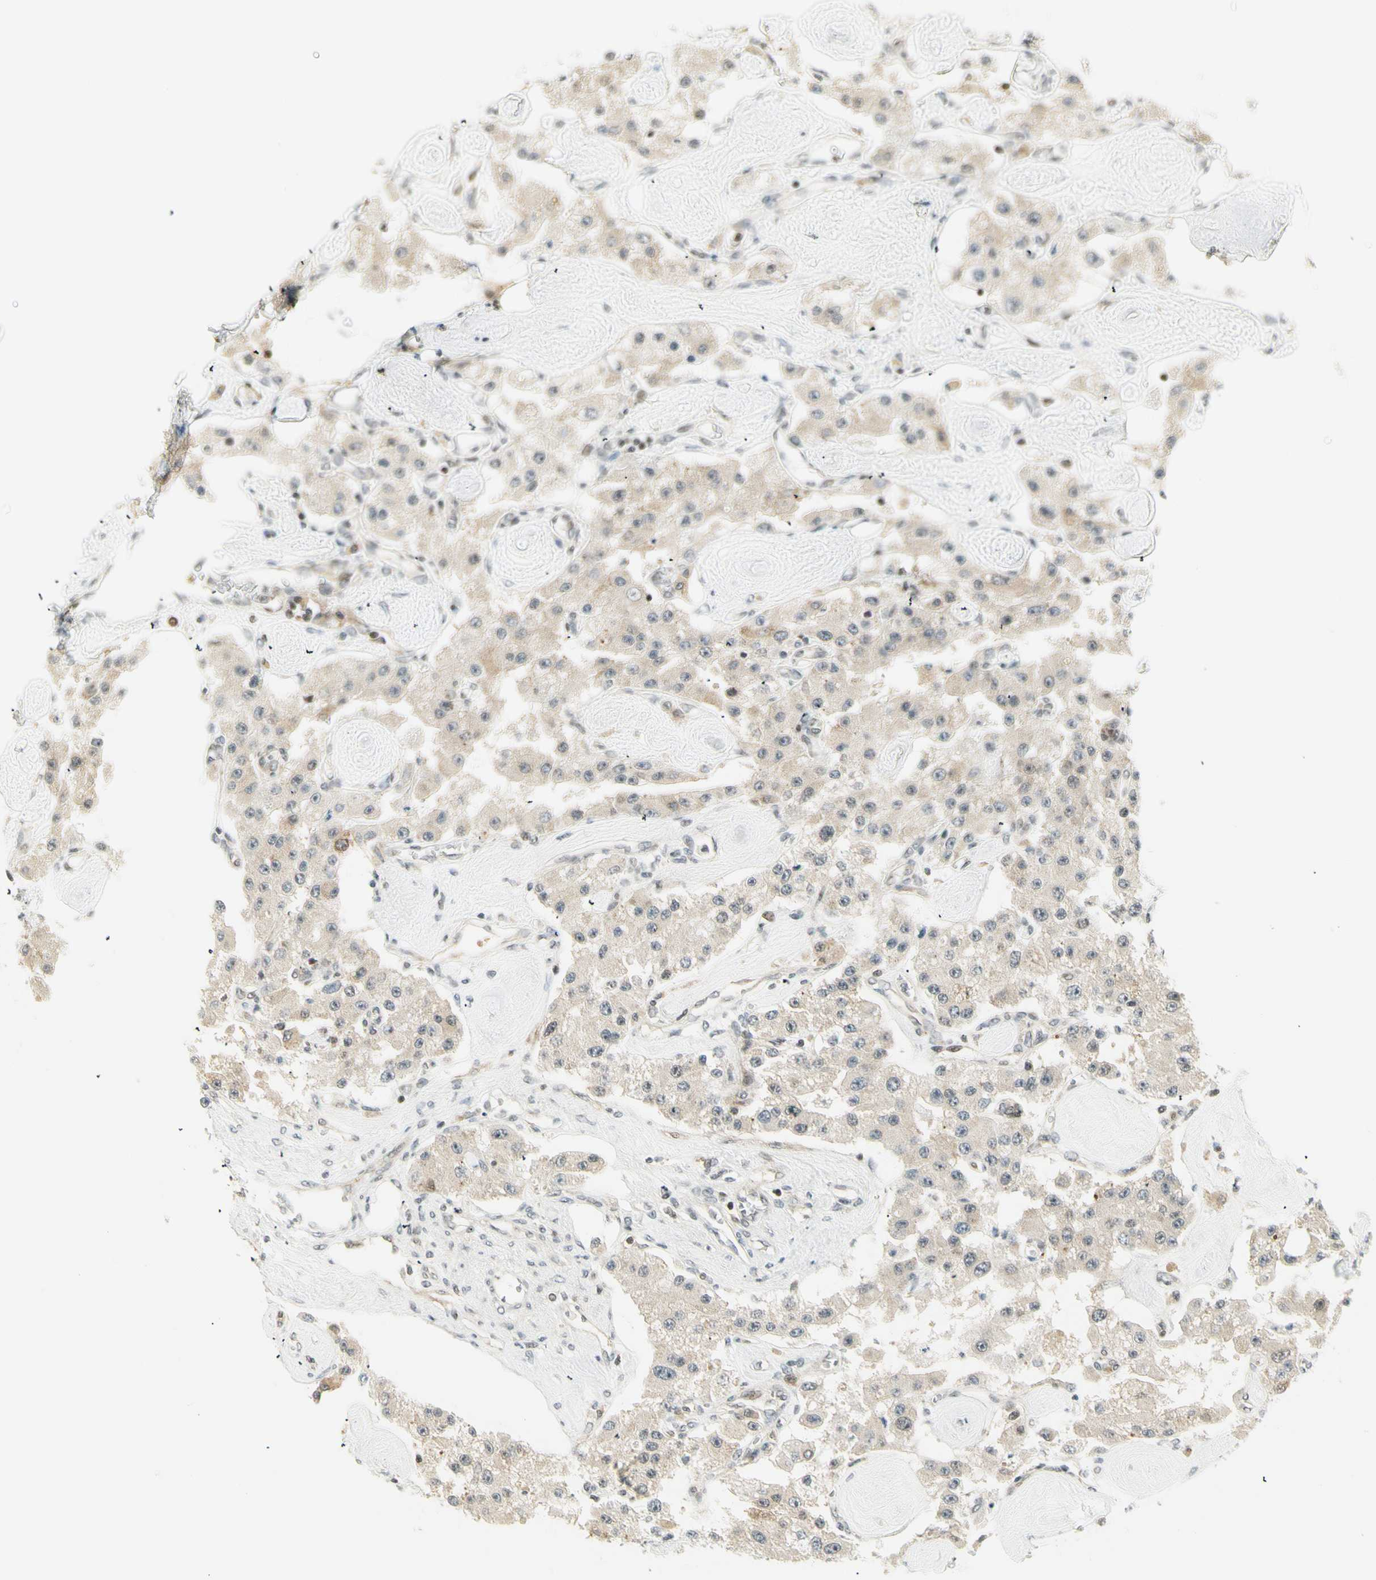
{"staining": {"intensity": "weak", "quantity": "25%-75%", "location": "cytoplasmic/membranous"}, "tissue": "carcinoid", "cell_type": "Tumor cells", "image_type": "cancer", "snomed": [{"axis": "morphology", "description": "Carcinoid, malignant, NOS"}, {"axis": "topography", "description": "Pancreas"}], "caption": "IHC of human malignant carcinoid exhibits low levels of weak cytoplasmic/membranous expression in approximately 25%-75% of tumor cells.", "gene": "TPT1", "patient": {"sex": "male", "age": 41}}